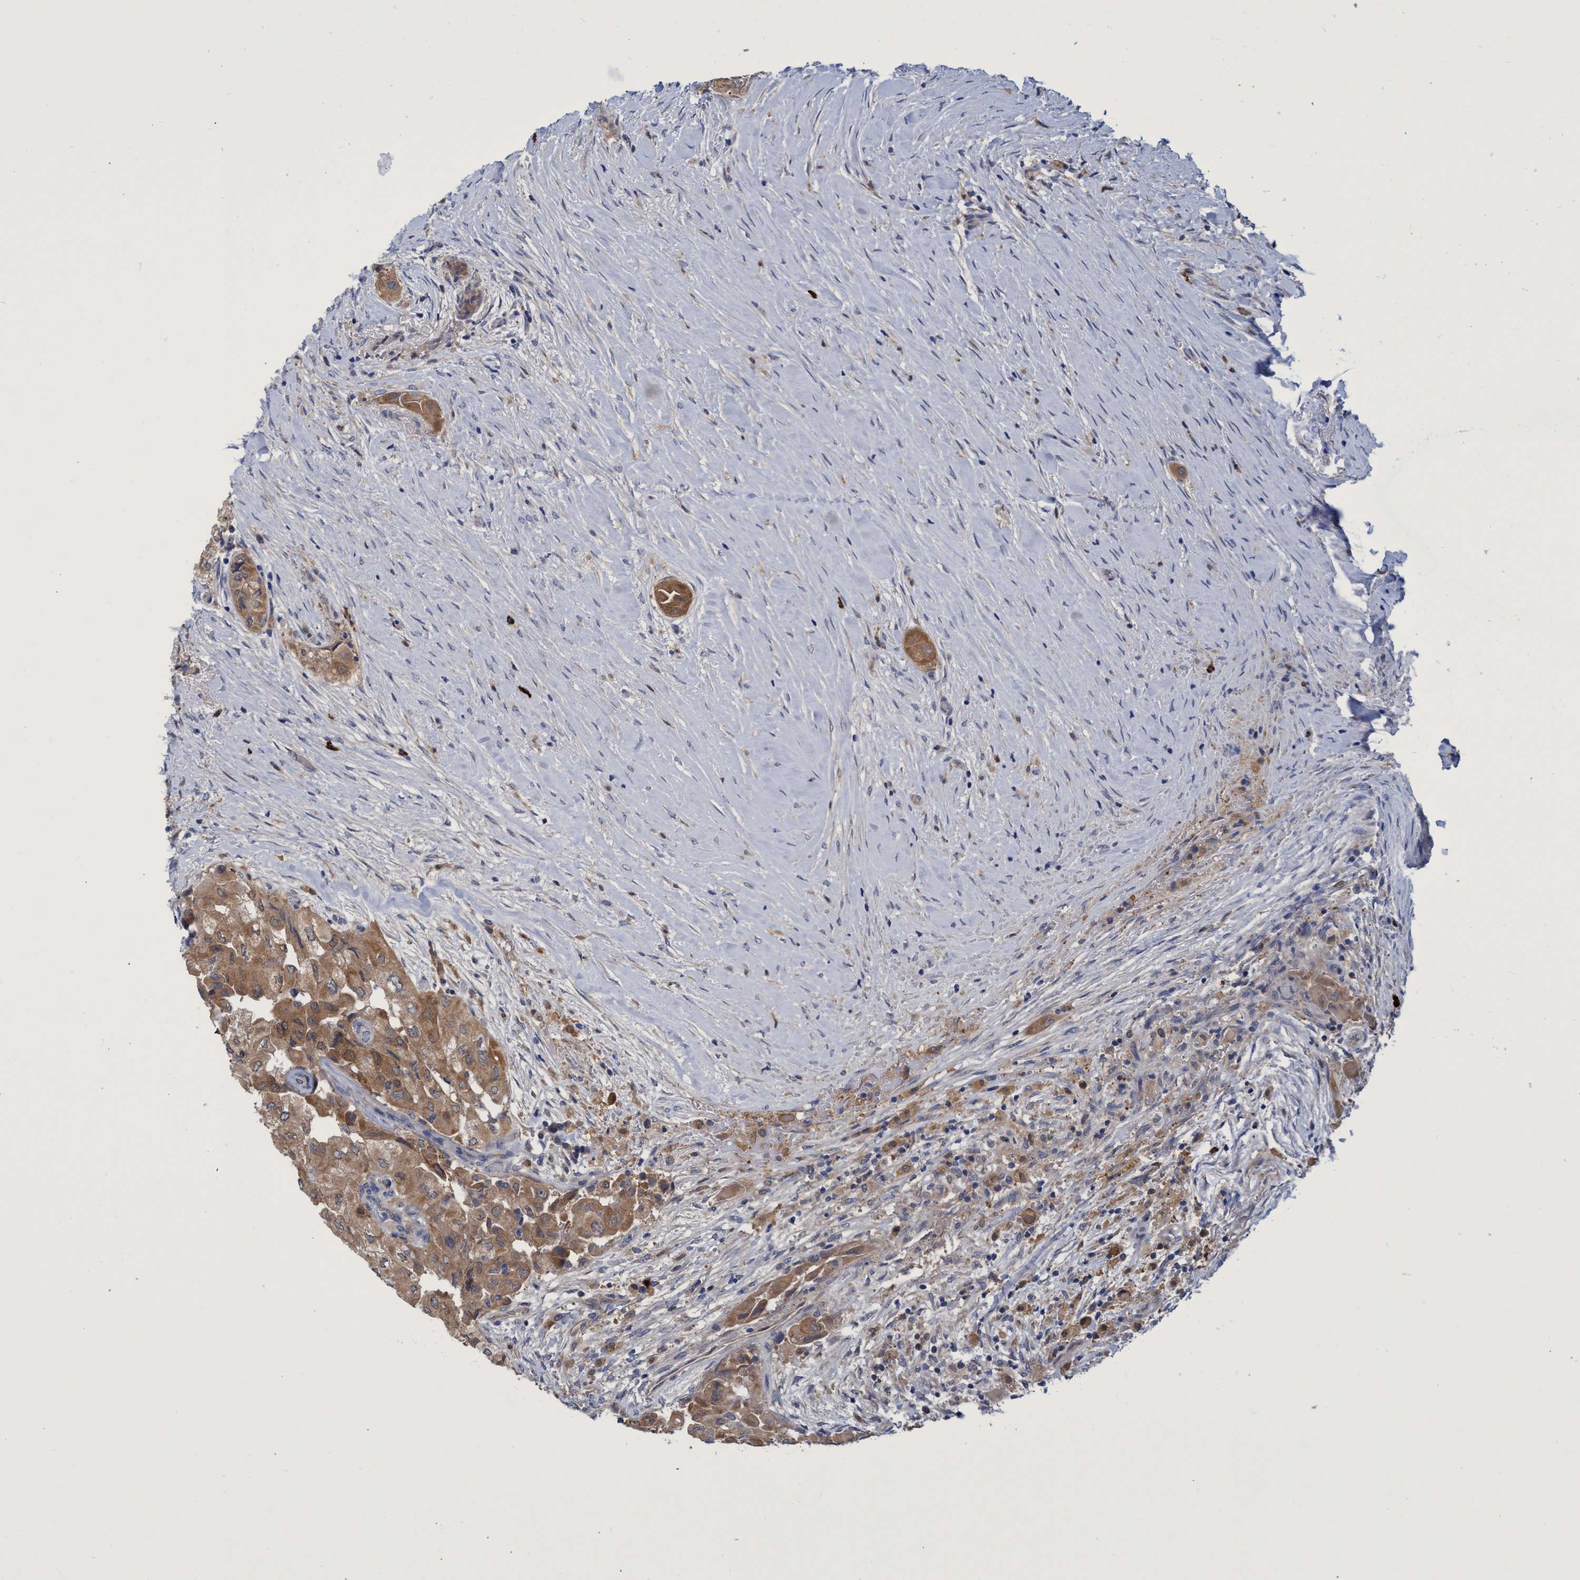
{"staining": {"intensity": "moderate", "quantity": ">75%", "location": "cytoplasmic/membranous"}, "tissue": "thyroid cancer", "cell_type": "Tumor cells", "image_type": "cancer", "snomed": [{"axis": "morphology", "description": "Papillary adenocarcinoma, NOS"}, {"axis": "topography", "description": "Thyroid gland"}], "caption": "This histopathology image demonstrates IHC staining of human thyroid cancer (papillary adenocarcinoma), with medium moderate cytoplasmic/membranous expression in approximately >75% of tumor cells.", "gene": "PNPO", "patient": {"sex": "female", "age": 59}}